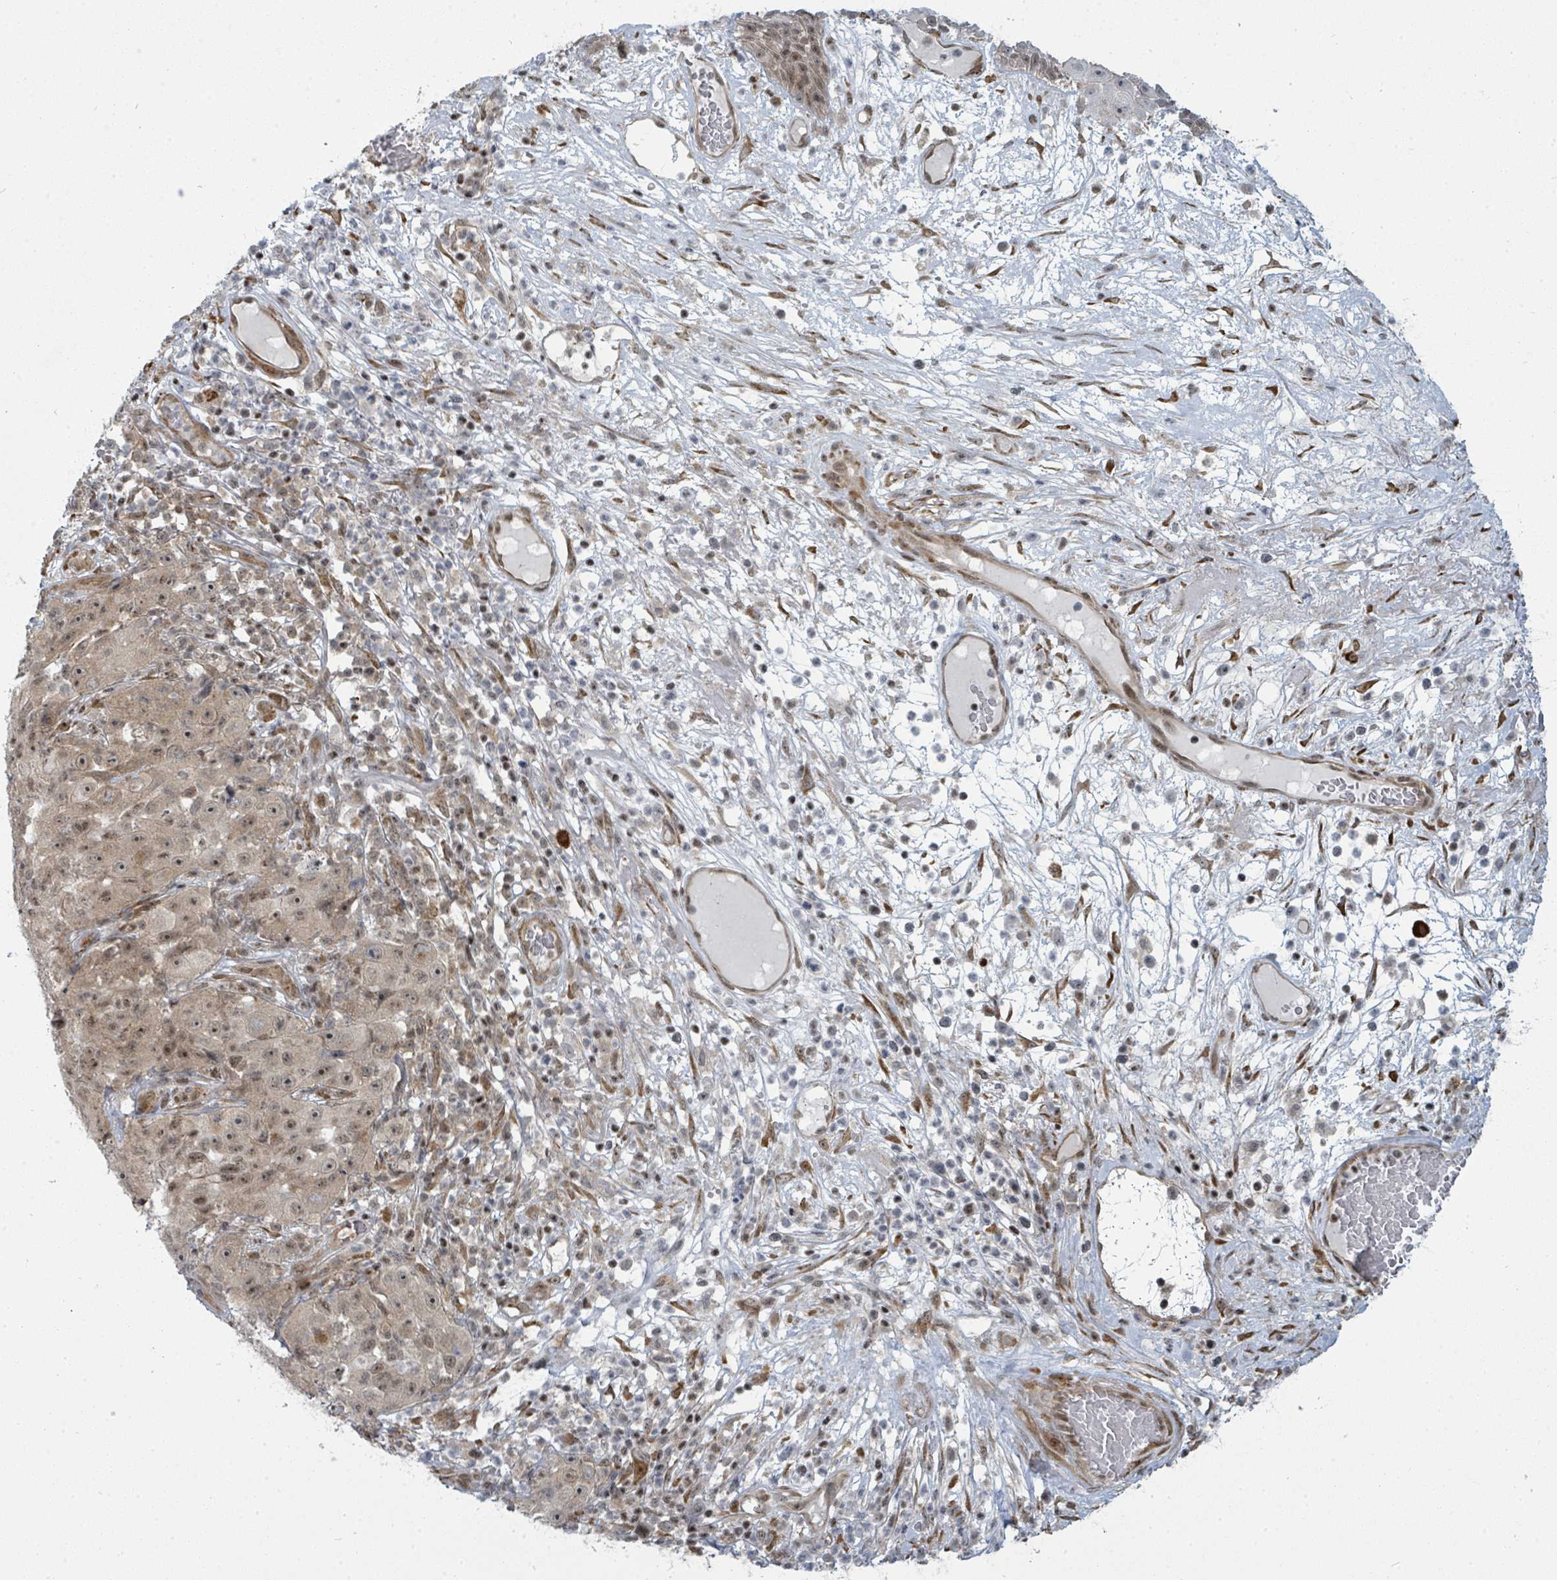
{"staining": {"intensity": "moderate", "quantity": ">75%", "location": "nuclear"}, "tissue": "skin cancer", "cell_type": "Tumor cells", "image_type": "cancer", "snomed": [{"axis": "morphology", "description": "Squamous cell carcinoma, NOS"}, {"axis": "topography", "description": "Skin"}], "caption": "IHC (DAB) staining of squamous cell carcinoma (skin) shows moderate nuclear protein expression in about >75% of tumor cells.", "gene": "PSMG2", "patient": {"sex": "female", "age": 87}}